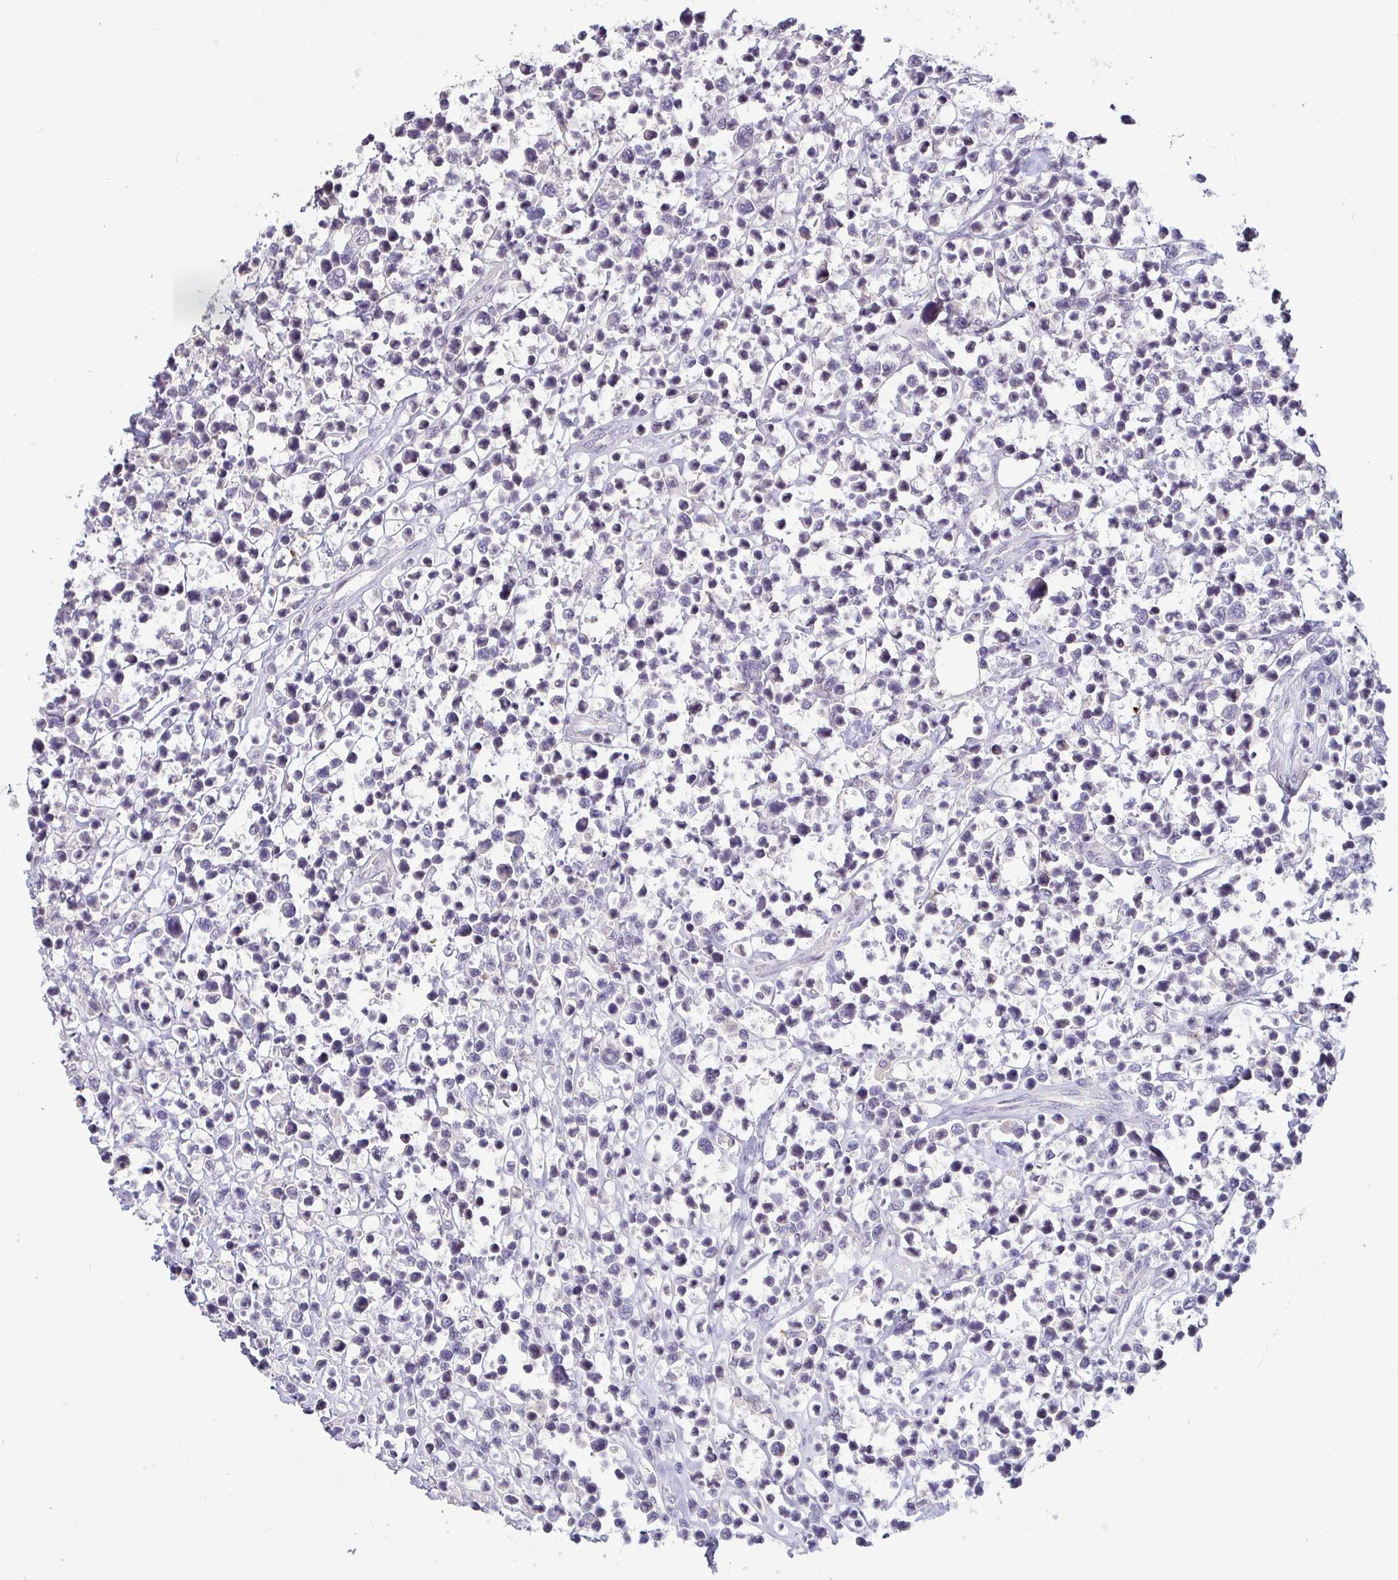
{"staining": {"intensity": "negative", "quantity": "none", "location": "none"}, "tissue": "lymphoma", "cell_type": "Tumor cells", "image_type": "cancer", "snomed": [{"axis": "morphology", "description": "Malignant lymphoma, non-Hodgkin's type, Low grade"}, {"axis": "topography", "description": "Lymph node"}], "caption": "Immunohistochemical staining of human malignant lymphoma, non-Hodgkin's type (low-grade) displays no significant staining in tumor cells.", "gene": "GSTM1", "patient": {"sex": "male", "age": 60}}